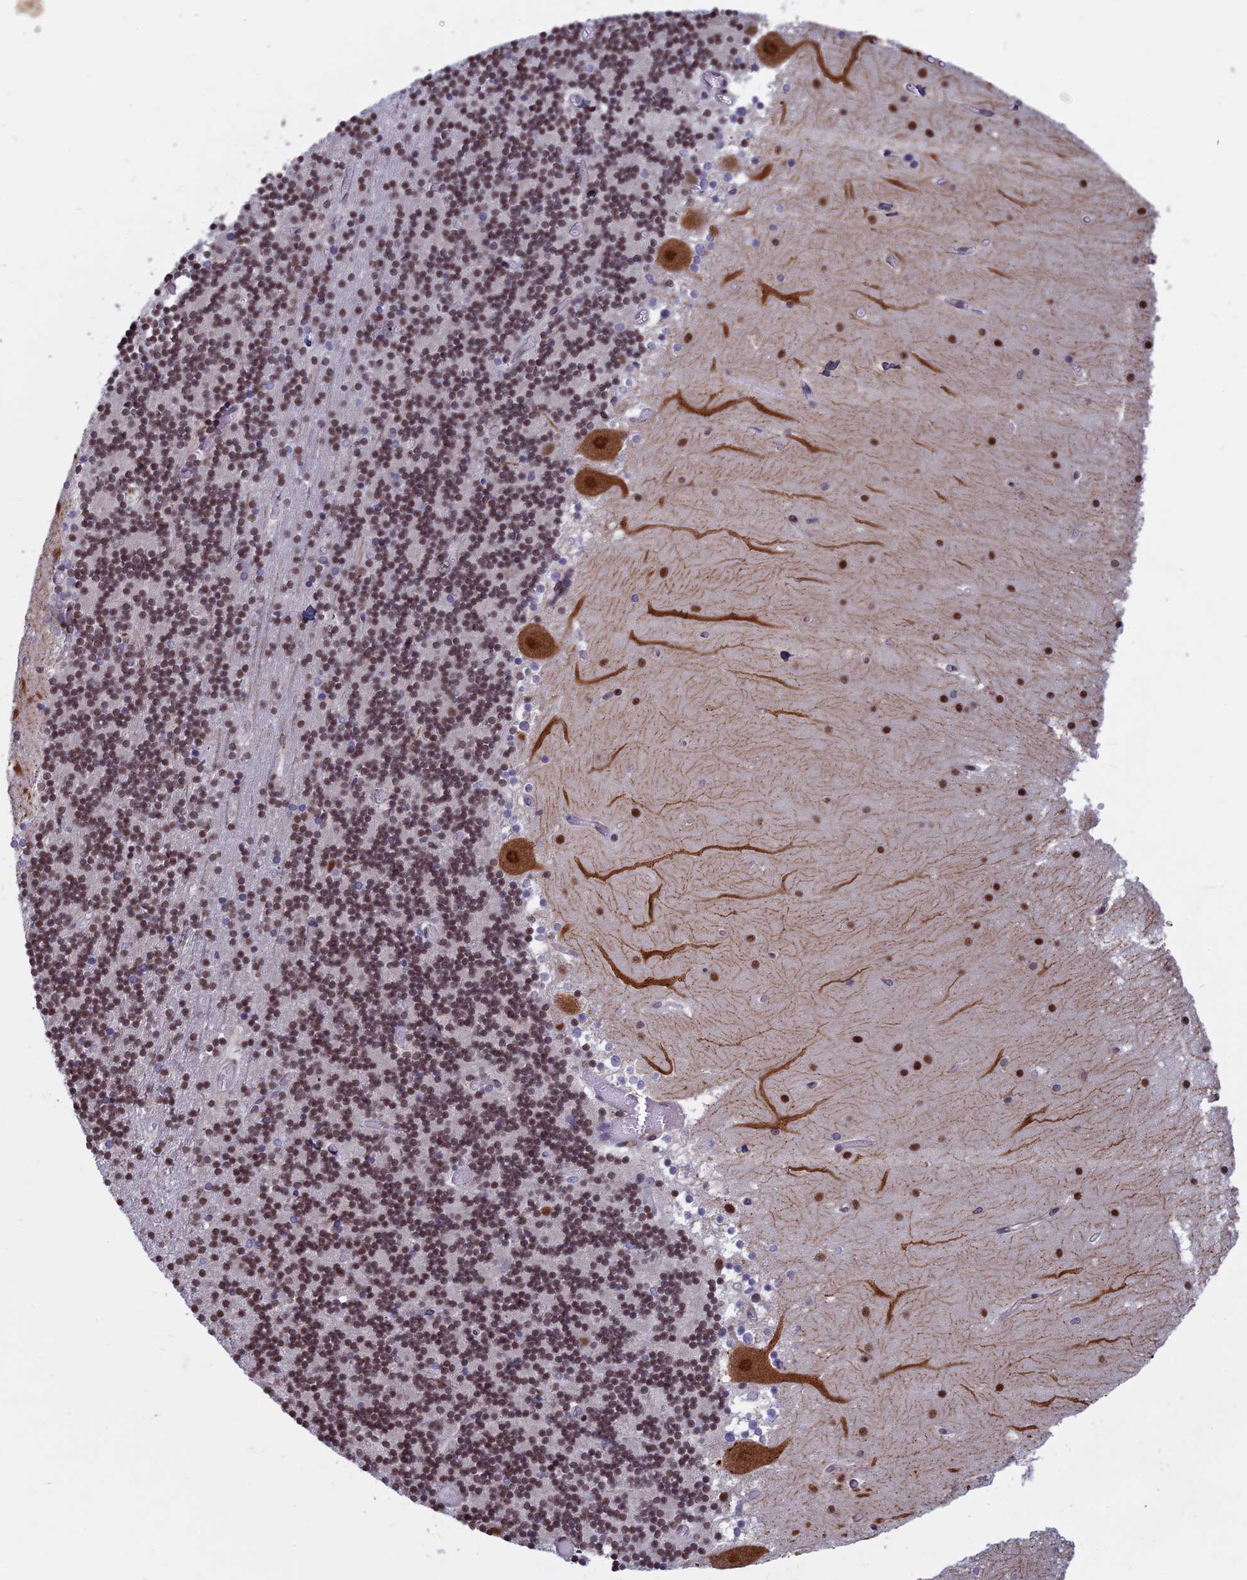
{"staining": {"intensity": "moderate", "quantity": "25%-75%", "location": "nuclear"}, "tissue": "cerebellum", "cell_type": "Cells in granular layer", "image_type": "normal", "snomed": [{"axis": "morphology", "description": "Normal tissue, NOS"}, {"axis": "topography", "description": "Cerebellum"}], "caption": "Immunohistochemical staining of unremarkable human cerebellum exhibits medium levels of moderate nuclear positivity in approximately 25%-75% of cells in granular layer.", "gene": "SPIRE1", "patient": {"sex": "female", "age": 28}}